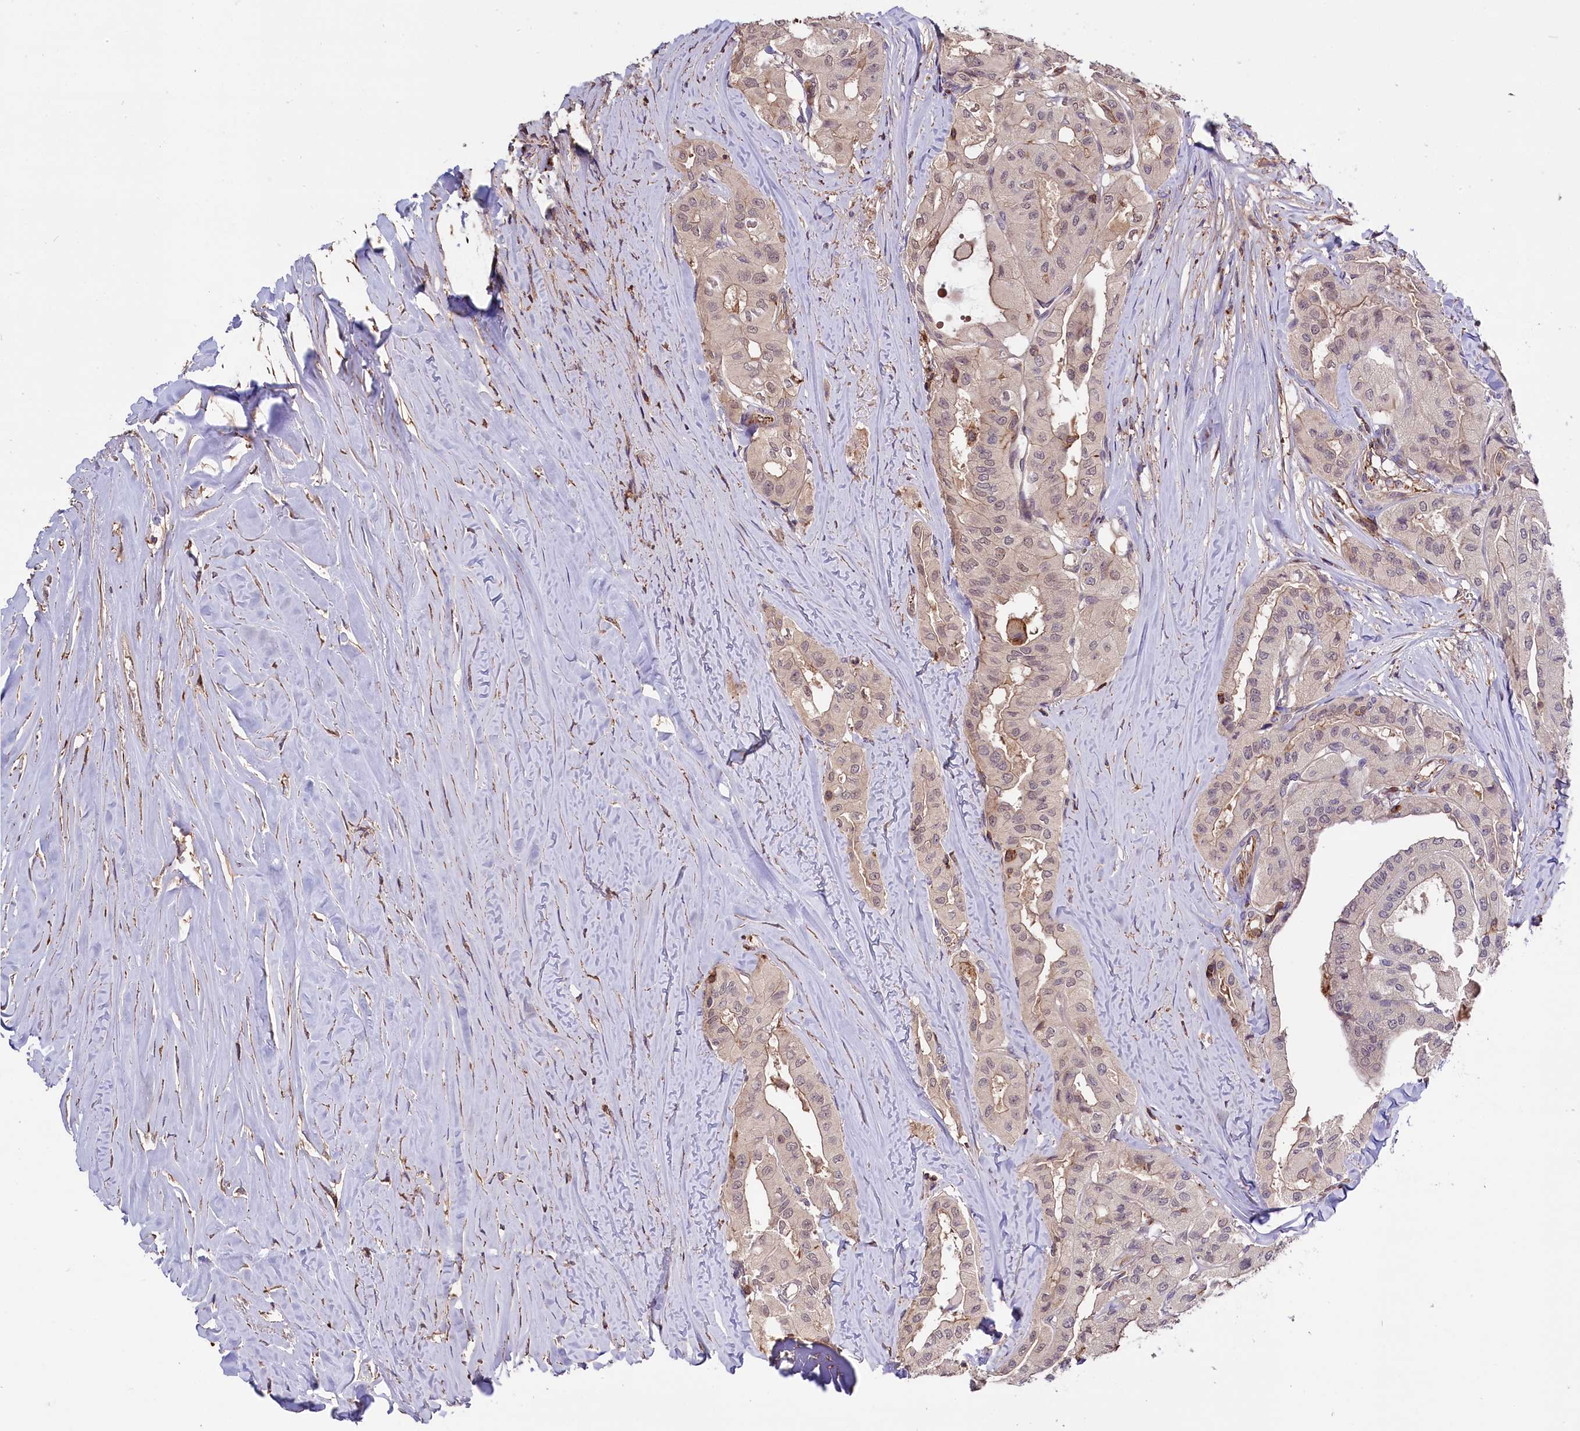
{"staining": {"intensity": "weak", "quantity": "<25%", "location": "nuclear"}, "tissue": "thyroid cancer", "cell_type": "Tumor cells", "image_type": "cancer", "snomed": [{"axis": "morphology", "description": "Papillary adenocarcinoma, NOS"}, {"axis": "topography", "description": "Thyroid gland"}], "caption": "Tumor cells are negative for brown protein staining in papillary adenocarcinoma (thyroid).", "gene": "SKIDA1", "patient": {"sex": "female", "age": 59}}